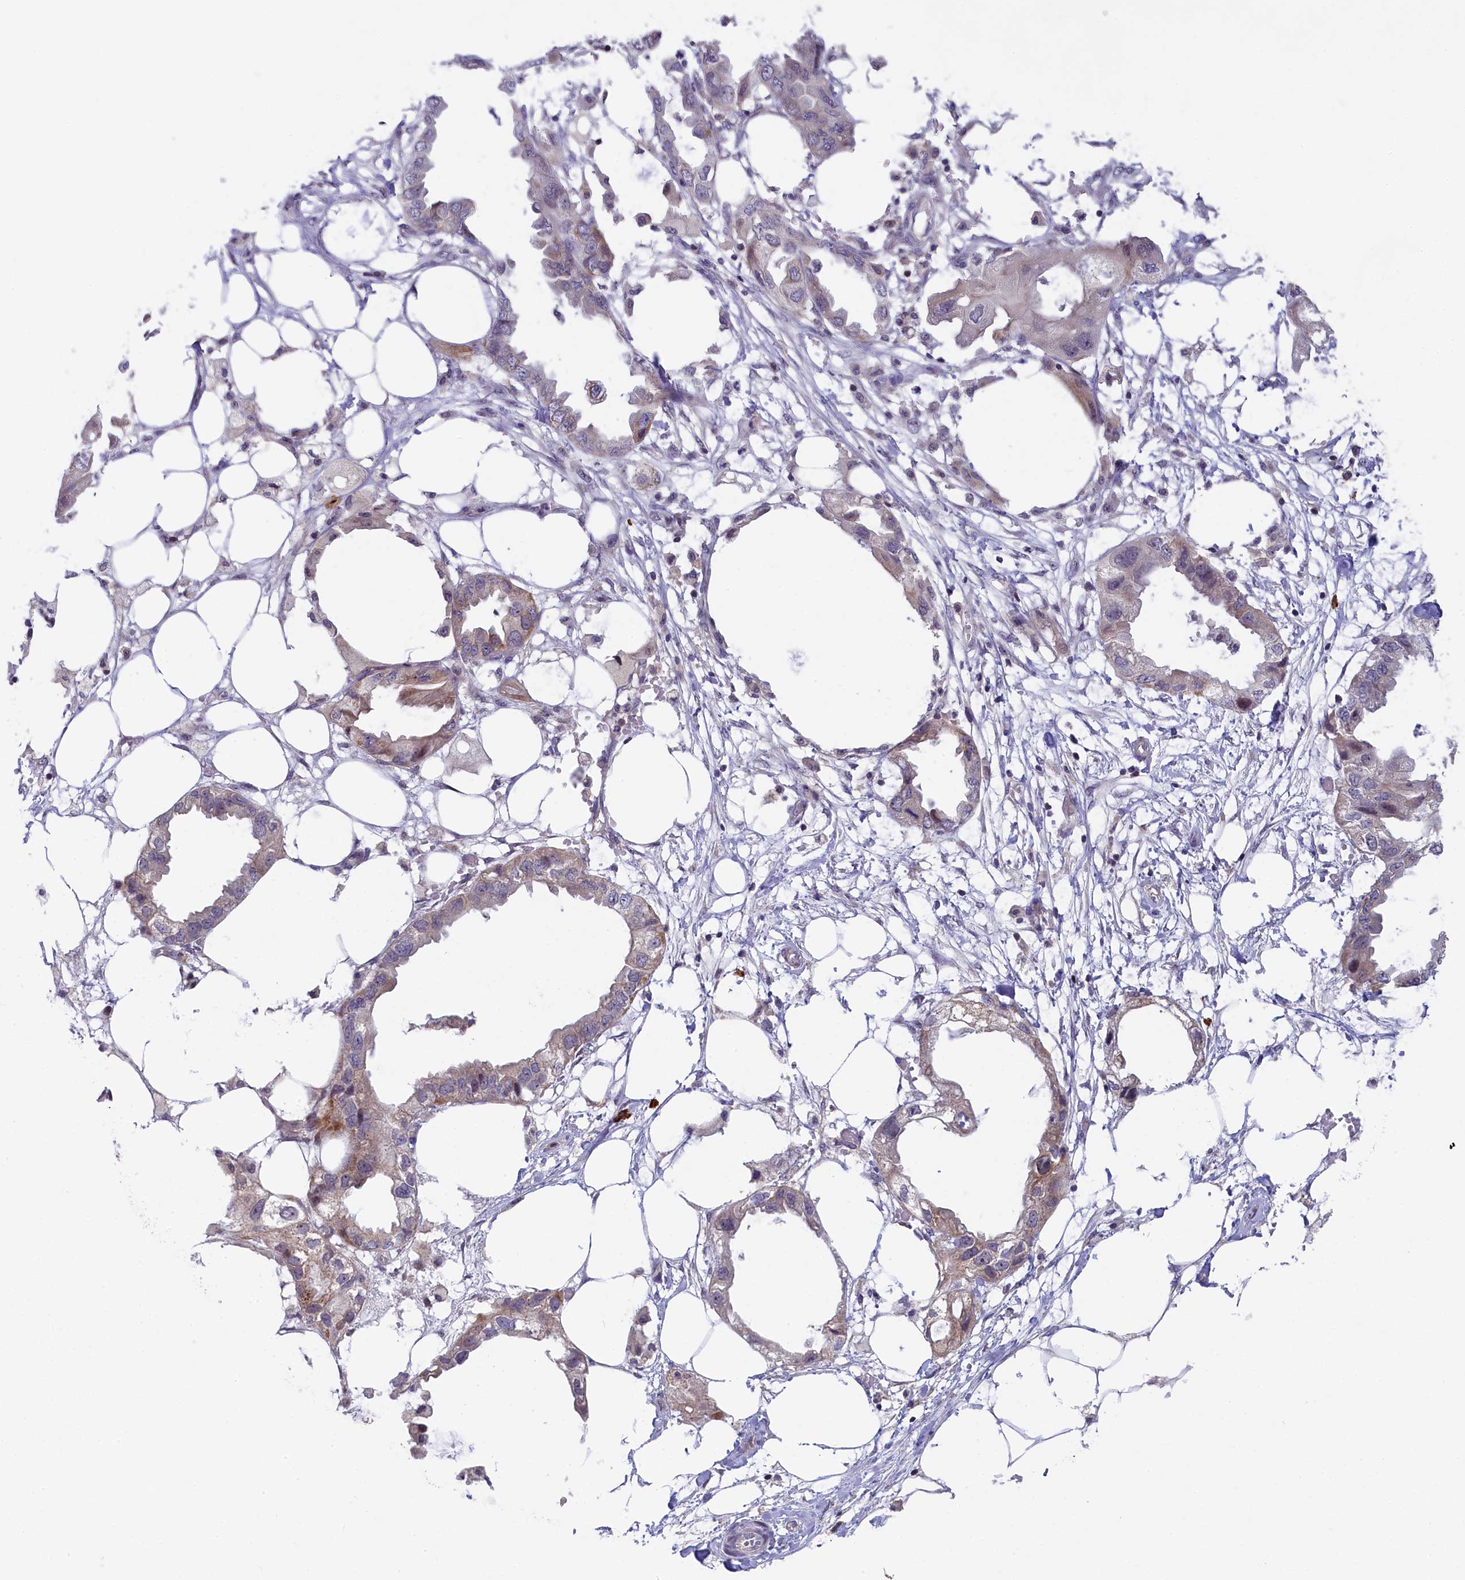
{"staining": {"intensity": "negative", "quantity": "none", "location": "none"}, "tissue": "endometrial cancer", "cell_type": "Tumor cells", "image_type": "cancer", "snomed": [{"axis": "morphology", "description": "Adenocarcinoma, NOS"}, {"axis": "morphology", "description": "Adenocarcinoma, metastatic, NOS"}, {"axis": "topography", "description": "Adipose tissue"}, {"axis": "topography", "description": "Endometrium"}], "caption": "Tumor cells show no significant protein positivity in adenocarcinoma (endometrial).", "gene": "CCL23", "patient": {"sex": "female", "age": 67}}